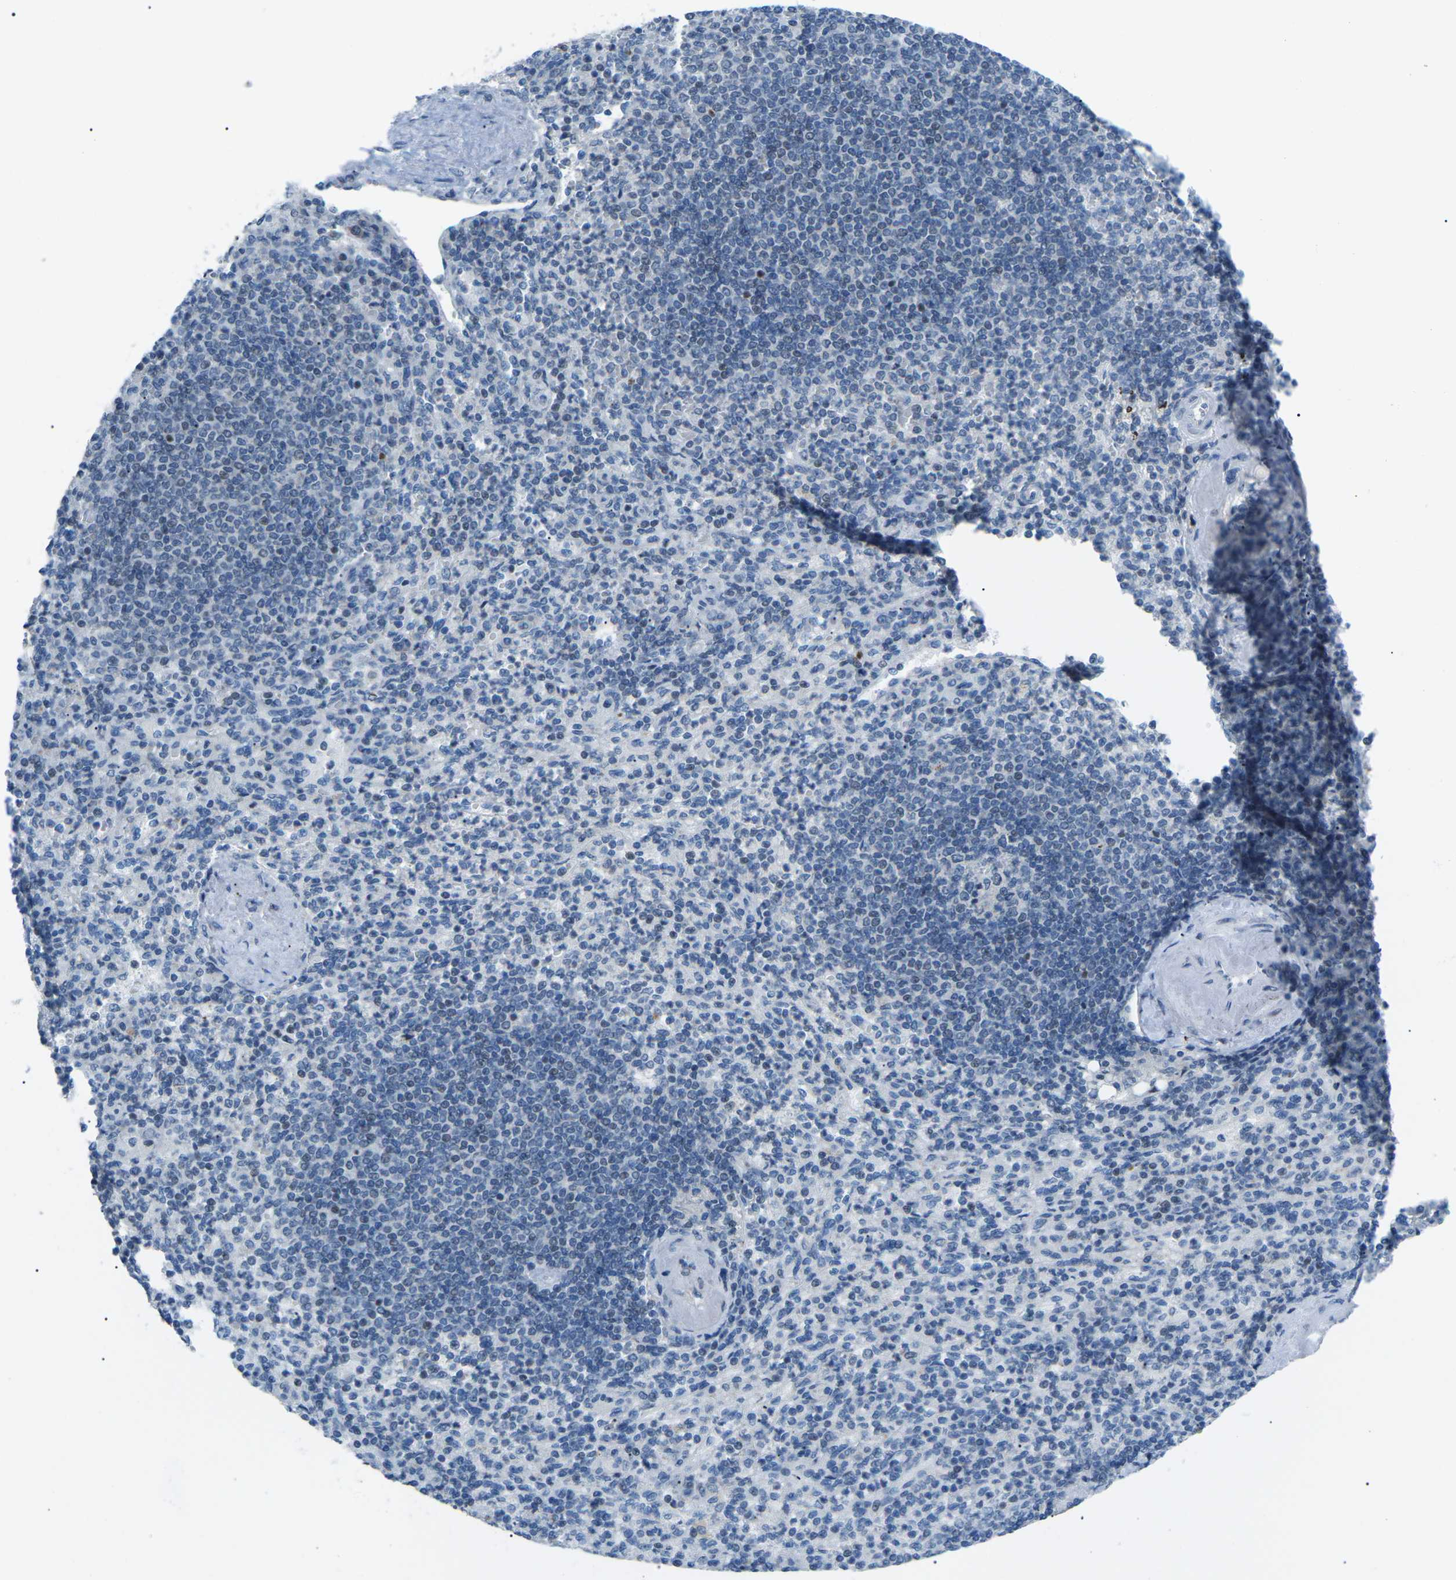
{"staining": {"intensity": "weak", "quantity": "<25%", "location": "nuclear"}, "tissue": "spleen", "cell_type": "Cells in red pulp", "image_type": "normal", "snomed": [{"axis": "morphology", "description": "Normal tissue, NOS"}, {"axis": "topography", "description": "Spleen"}], "caption": "A photomicrograph of spleen stained for a protein displays no brown staining in cells in red pulp.", "gene": "MBNL1", "patient": {"sex": "female", "age": 74}}